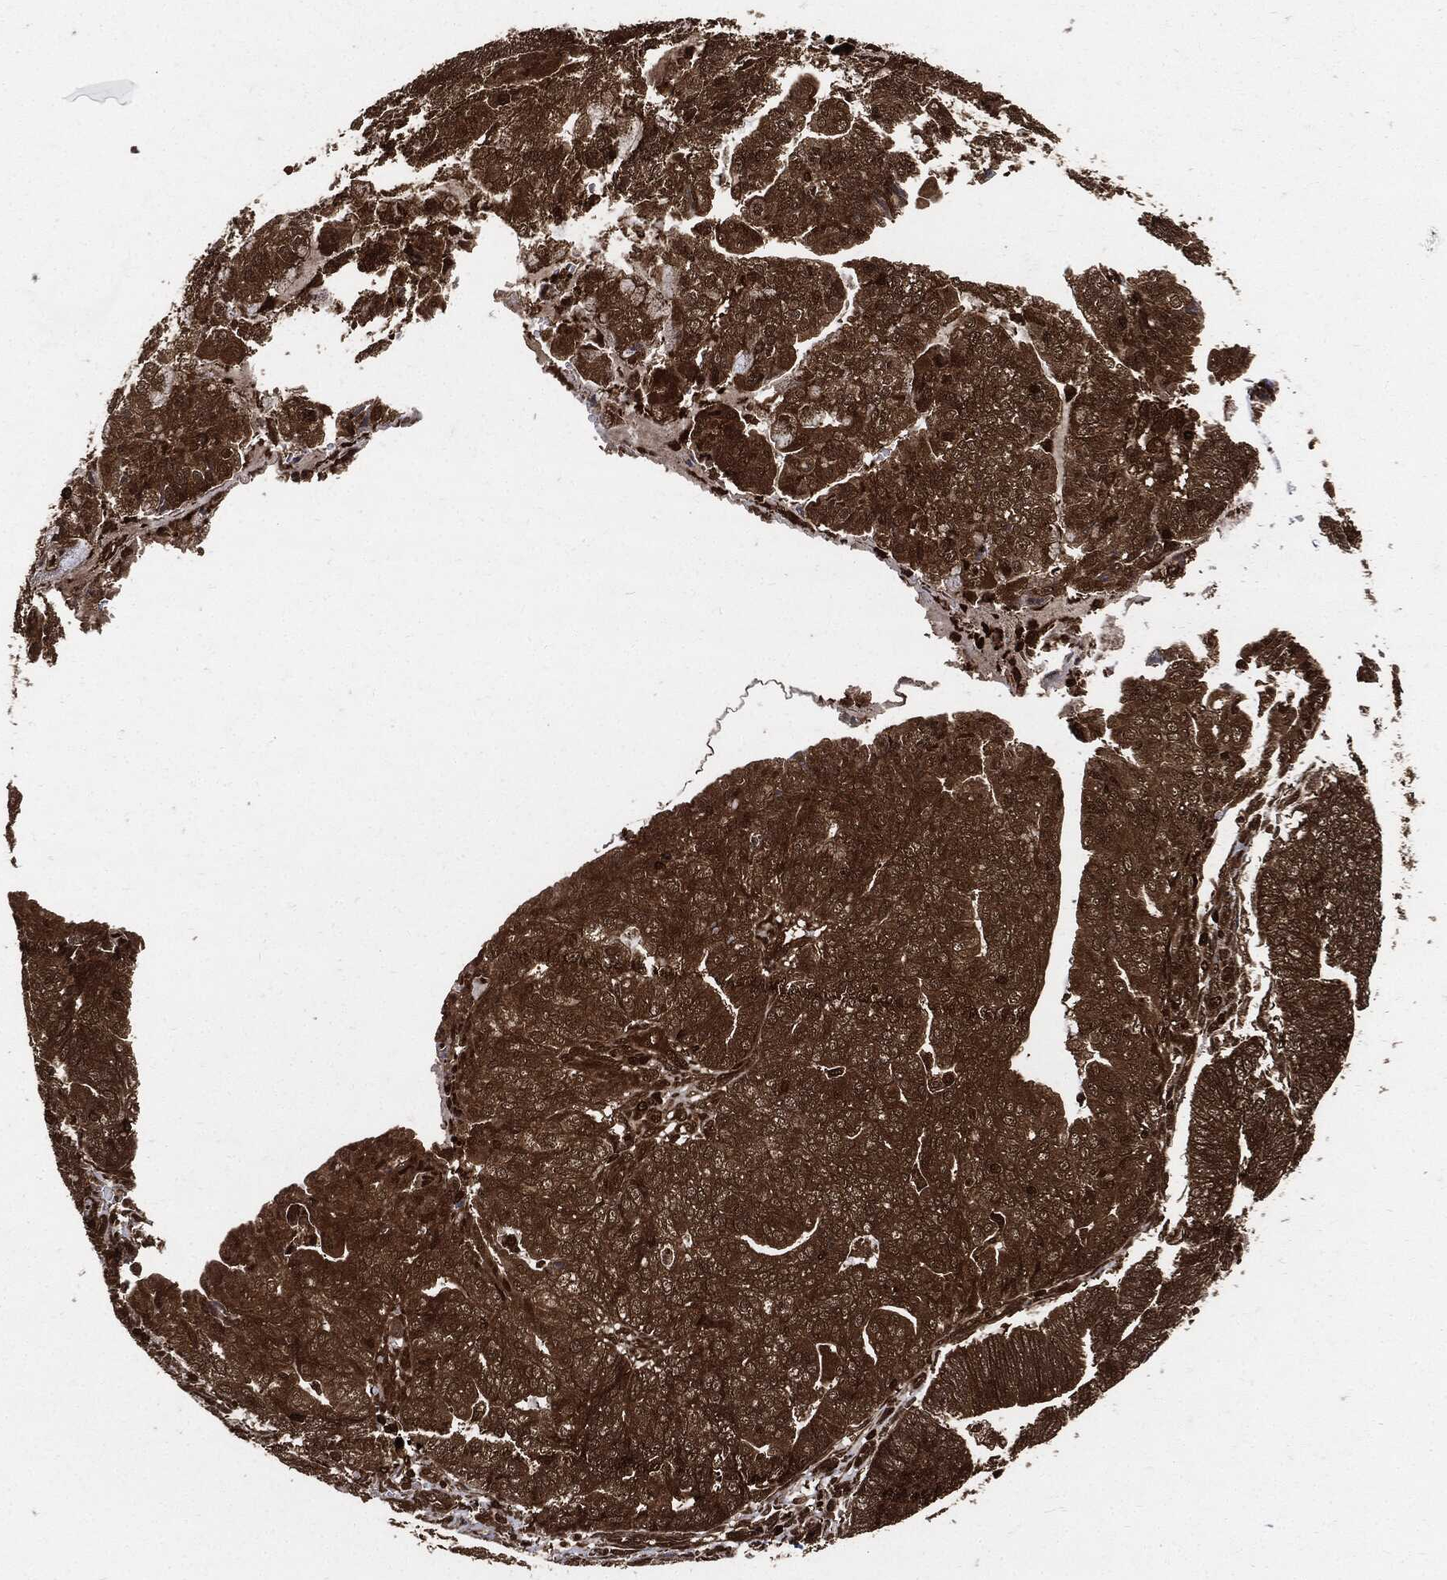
{"staining": {"intensity": "moderate", "quantity": ">75%", "location": "cytoplasmic/membranous"}, "tissue": "endometrial cancer", "cell_type": "Tumor cells", "image_type": "cancer", "snomed": [{"axis": "morphology", "description": "Adenocarcinoma, NOS"}, {"axis": "topography", "description": "Endometrium"}], "caption": "A brown stain shows moderate cytoplasmic/membranous expression of a protein in endometrial adenocarcinoma tumor cells.", "gene": "YWHAB", "patient": {"sex": "female", "age": 82}}